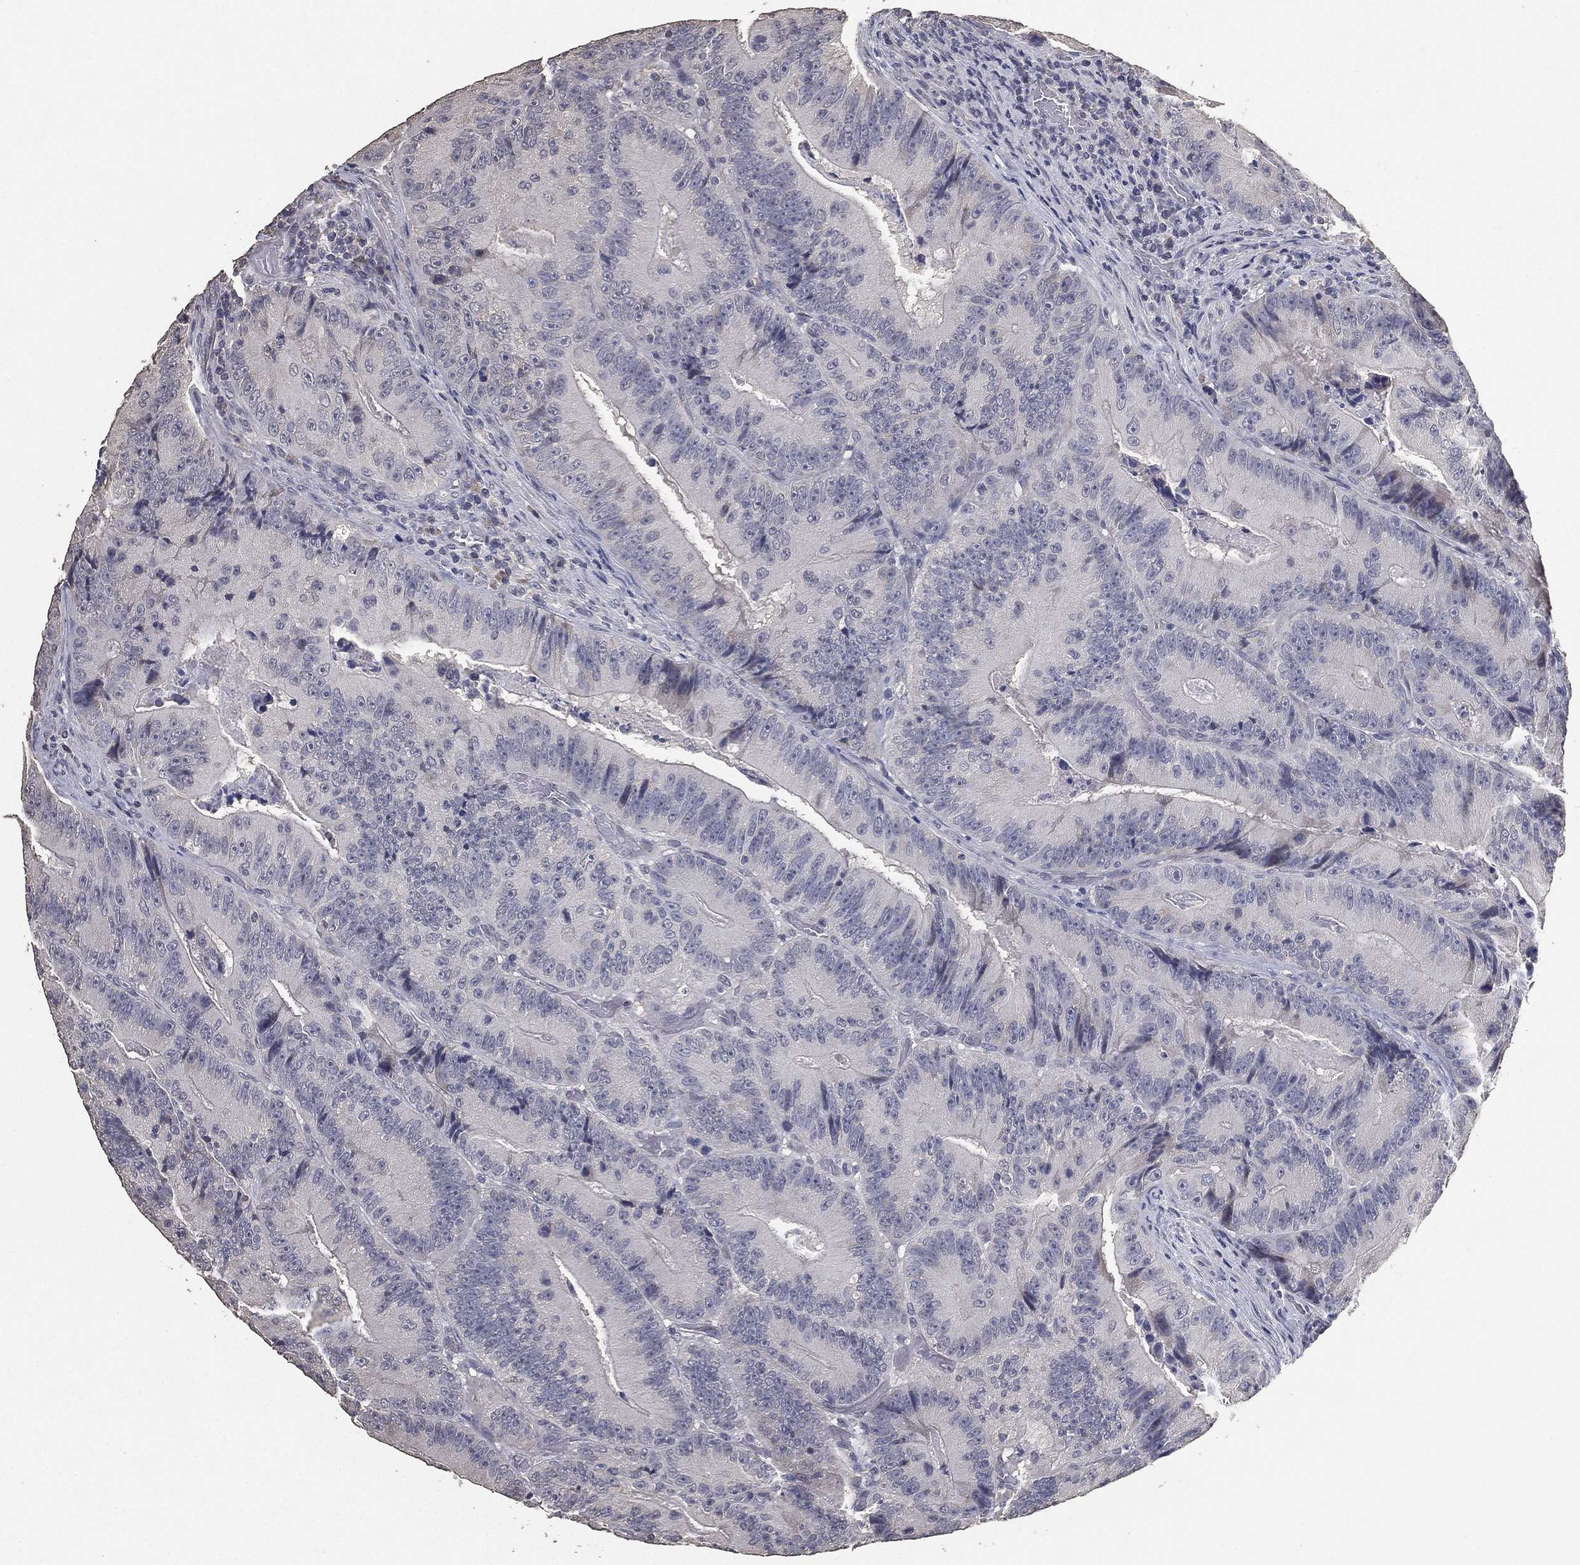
{"staining": {"intensity": "negative", "quantity": "none", "location": "none"}, "tissue": "colorectal cancer", "cell_type": "Tumor cells", "image_type": "cancer", "snomed": [{"axis": "morphology", "description": "Adenocarcinoma, NOS"}, {"axis": "topography", "description": "Colon"}], "caption": "Human adenocarcinoma (colorectal) stained for a protein using immunohistochemistry shows no expression in tumor cells.", "gene": "DSG1", "patient": {"sex": "female", "age": 86}}